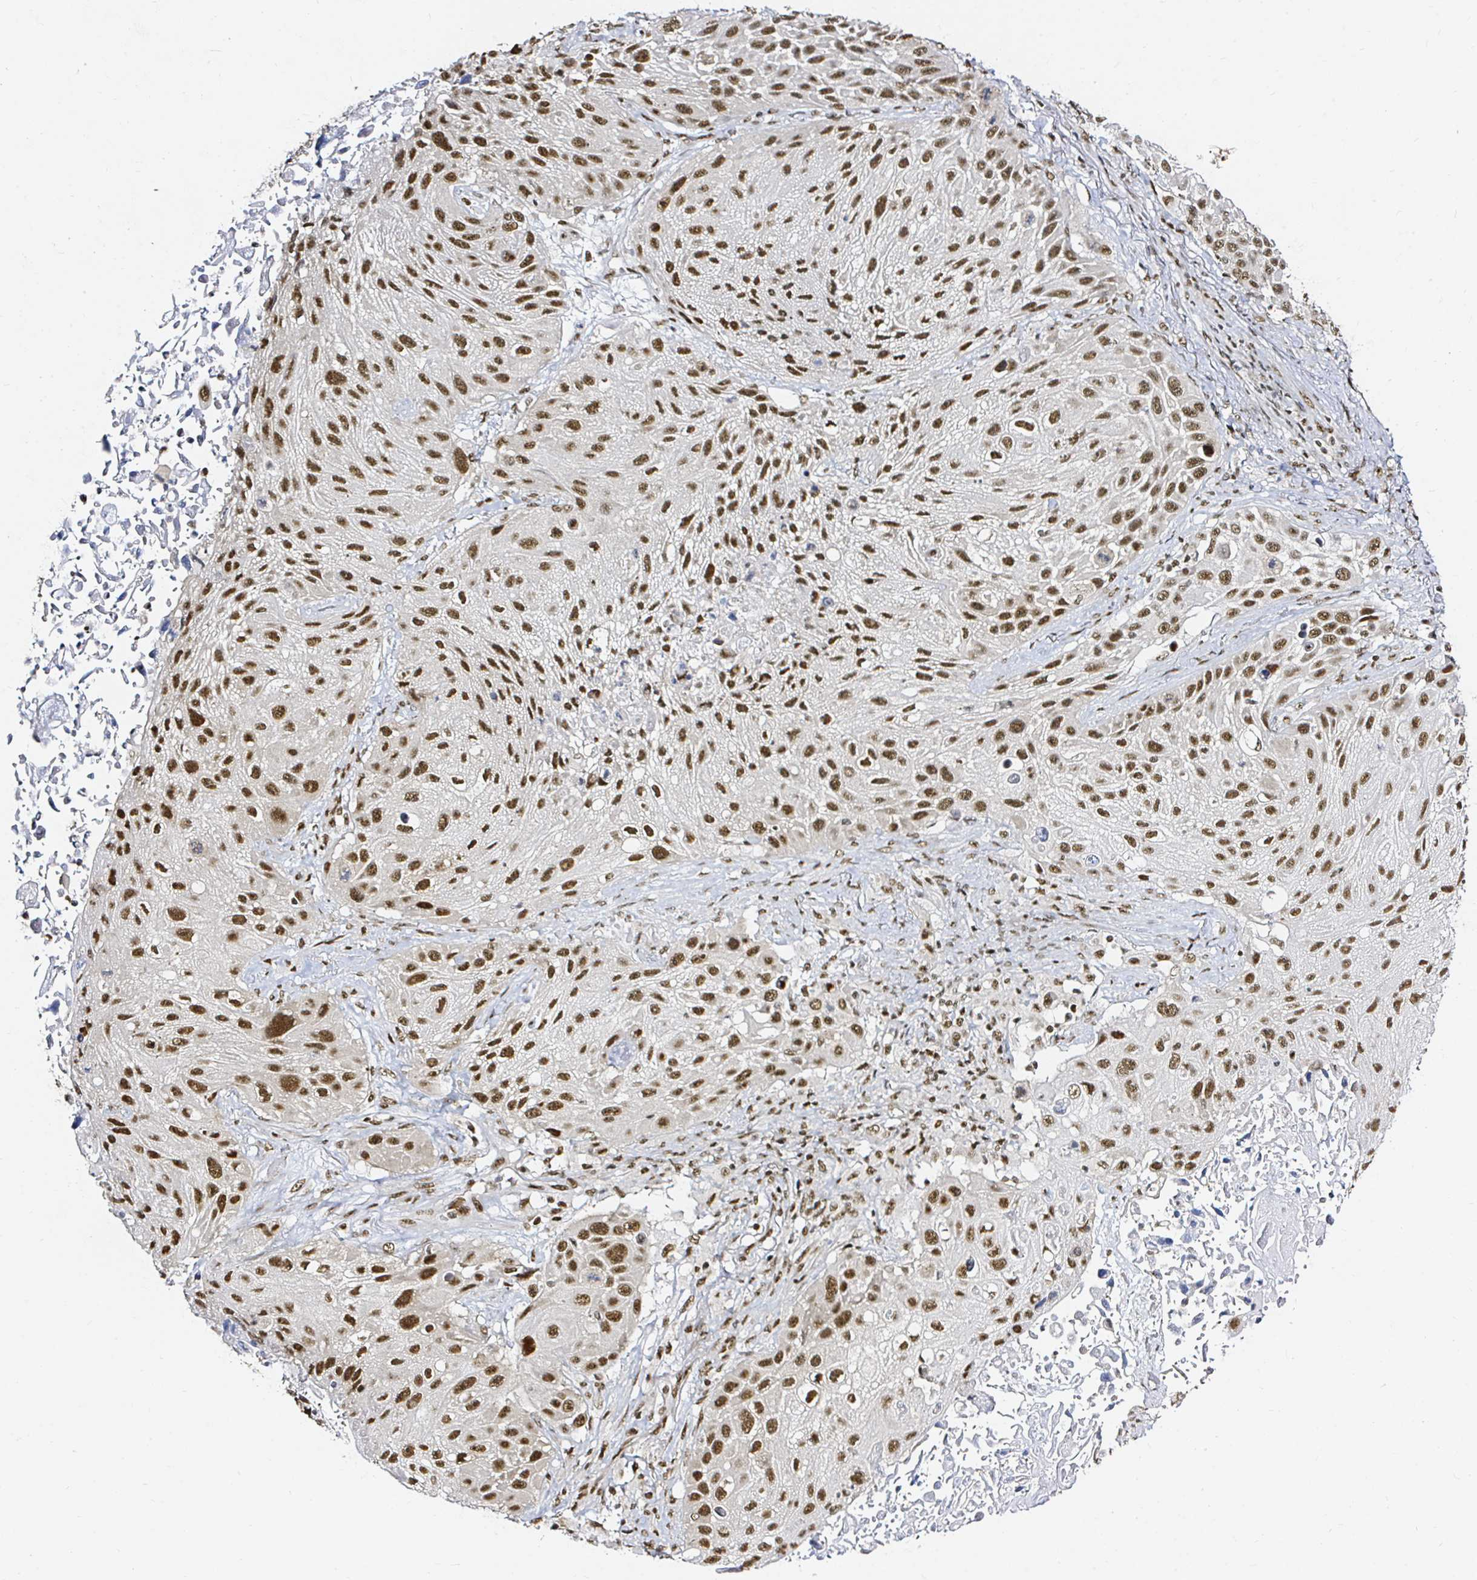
{"staining": {"intensity": "moderate", "quantity": ">75%", "location": "nuclear"}, "tissue": "lung cancer", "cell_type": "Tumor cells", "image_type": "cancer", "snomed": [{"axis": "morphology", "description": "Normal morphology"}, {"axis": "morphology", "description": "Squamous cell carcinoma, NOS"}, {"axis": "topography", "description": "Lymph node"}, {"axis": "topography", "description": "Lung"}], "caption": "The image demonstrates staining of lung cancer (squamous cell carcinoma), revealing moderate nuclear protein staining (brown color) within tumor cells. (IHC, brightfield microscopy, high magnification).", "gene": "SNRPC", "patient": {"sex": "male", "age": 67}}